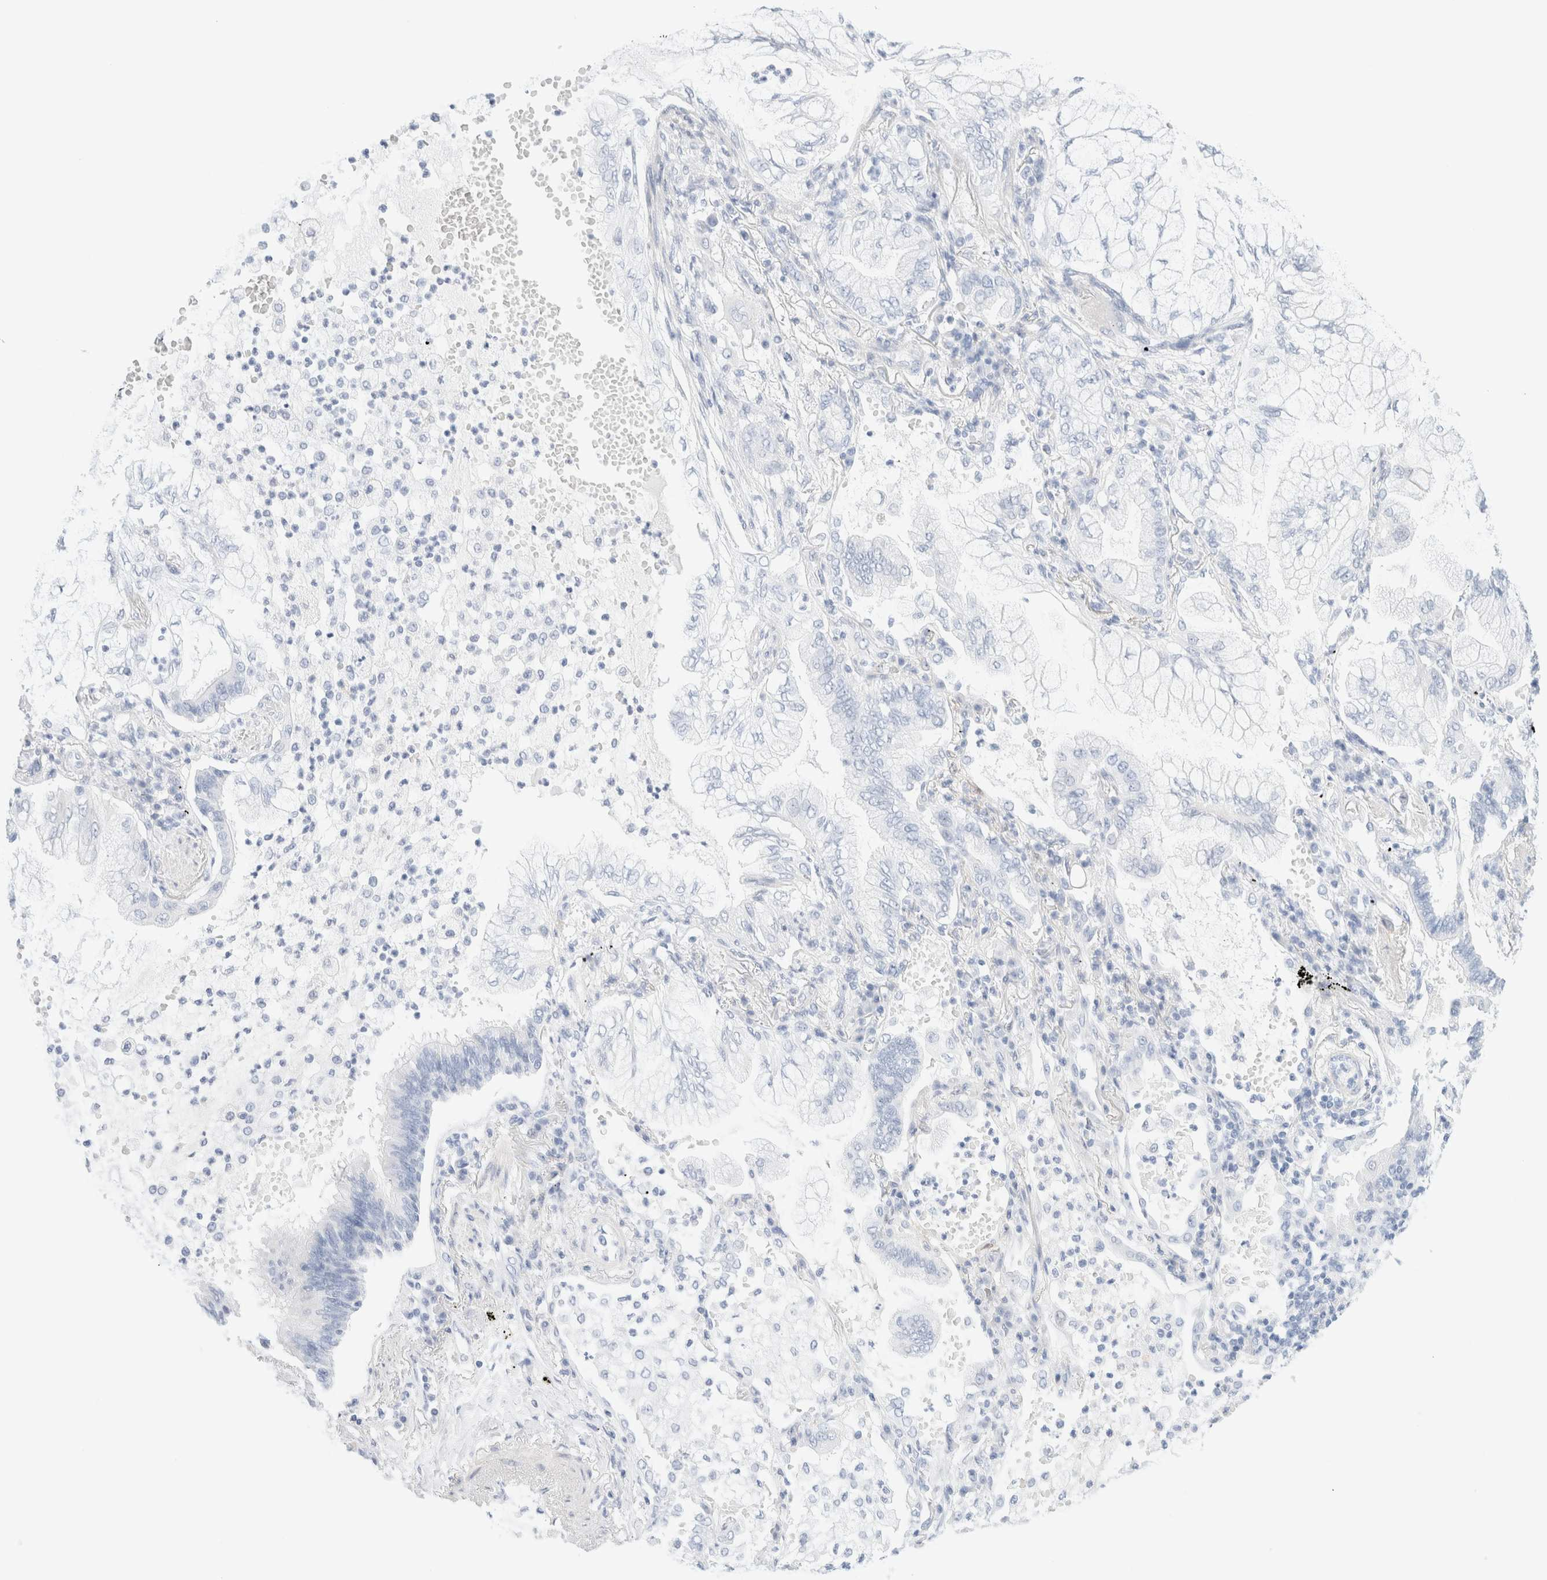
{"staining": {"intensity": "negative", "quantity": "none", "location": "none"}, "tissue": "lung cancer", "cell_type": "Tumor cells", "image_type": "cancer", "snomed": [{"axis": "morphology", "description": "Adenocarcinoma, NOS"}, {"axis": "topography", "description": "Lung"}], "caption": "IHC image of neoplastic tissue: adenocarcinoma (lung) stained with DAB exhibits no significant protein expression in tumor cells.", "gene": "DPYS", "patient": {"sex": "female", "age": 70}}